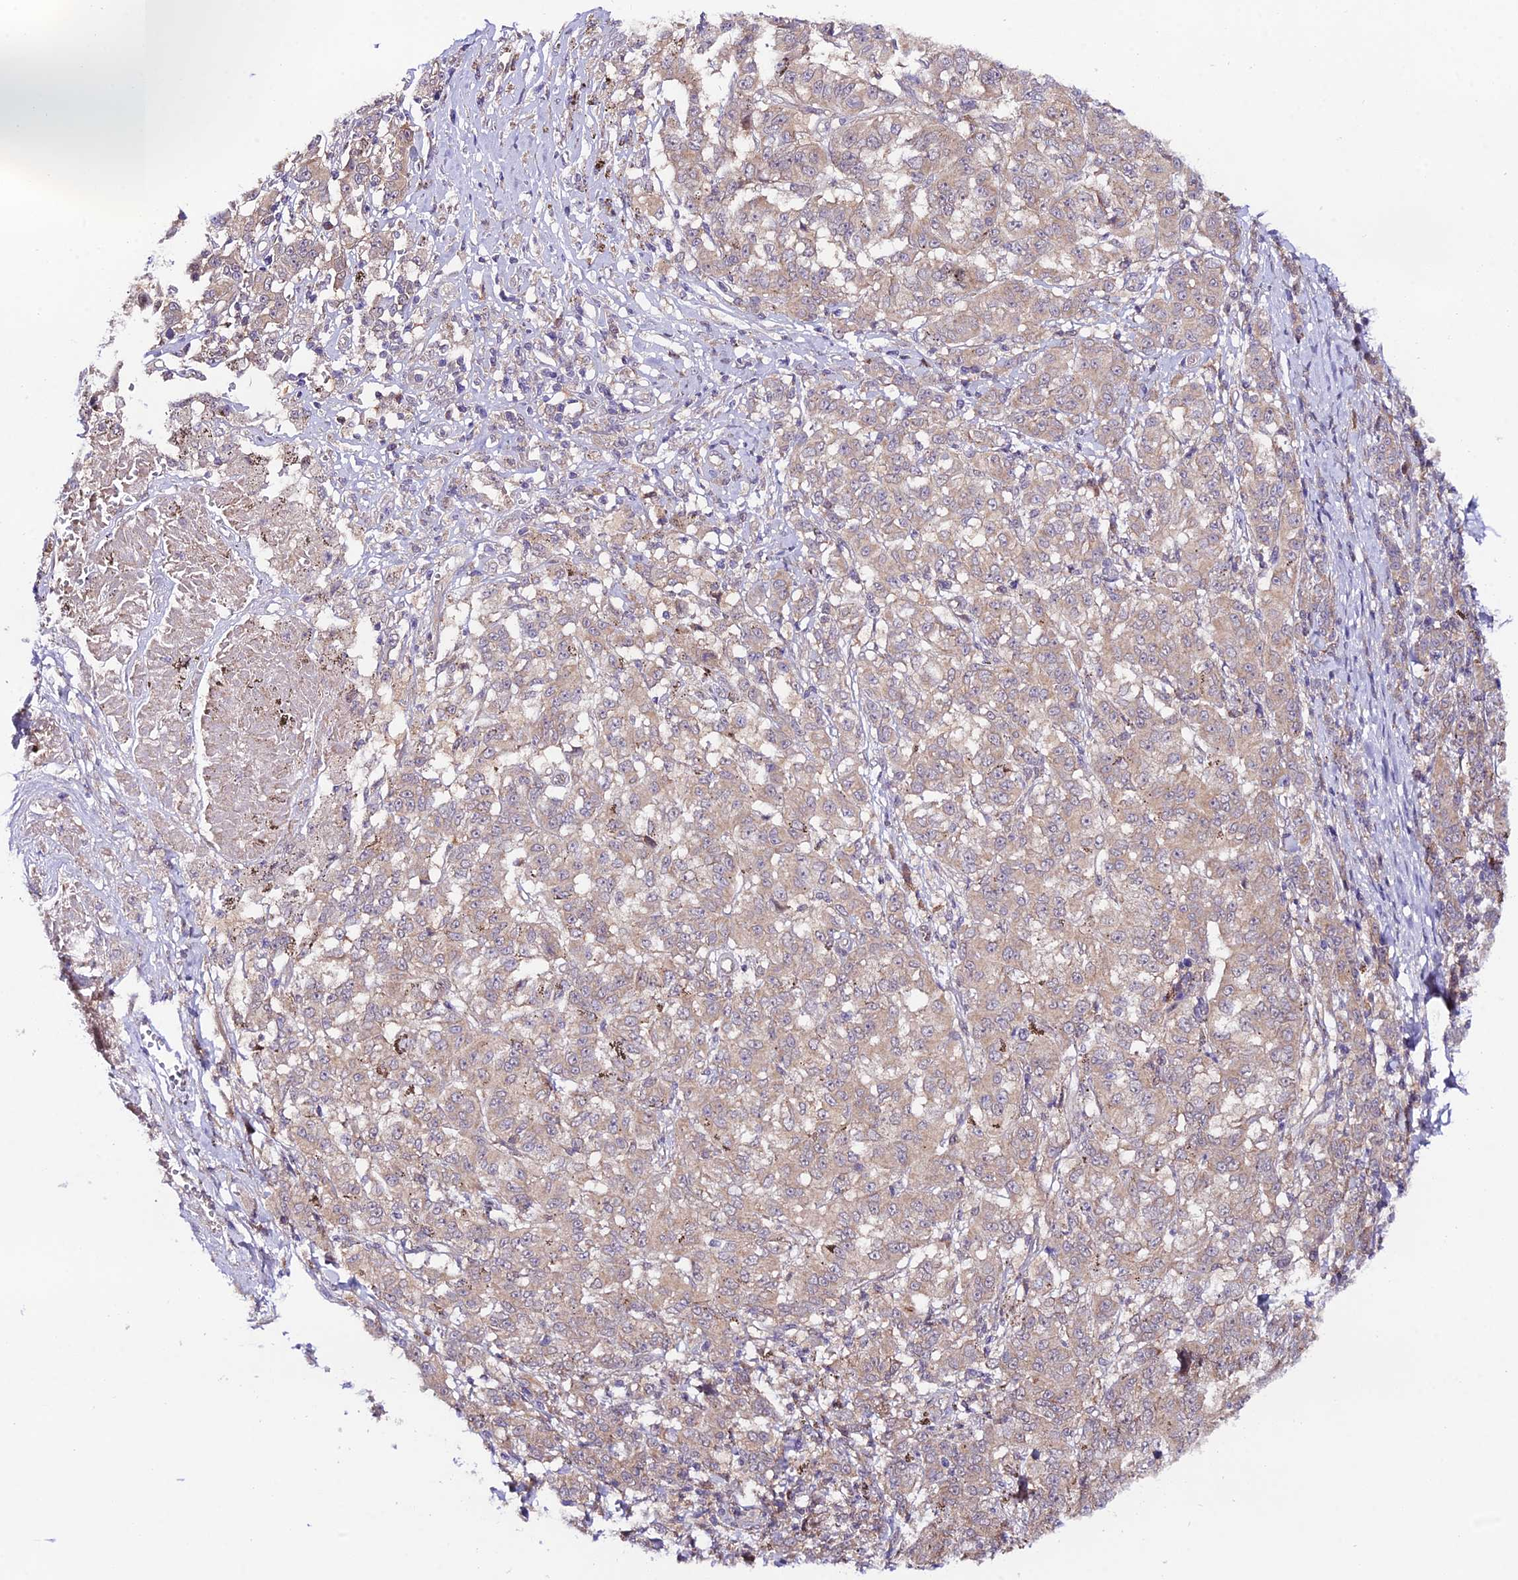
{"staining": {"intensity": "weak", "quantity": "<25%", "location": "cytoplasmic/membranous"}, "tissue": "melanoma", "cell_type": "Tumor cells", "image_type": "cancer", "snomed": [{"axis": "morphology", "description": "Malignant melanoma, NOS"}, {"axis": "topography", "description": "Skin"}], "caption": "Micrograph shows no protein staining in tumor cells of malignant melanoma tissue.", "gene": "TRIM40", "patient": {"sex": "female", "age": 72}}